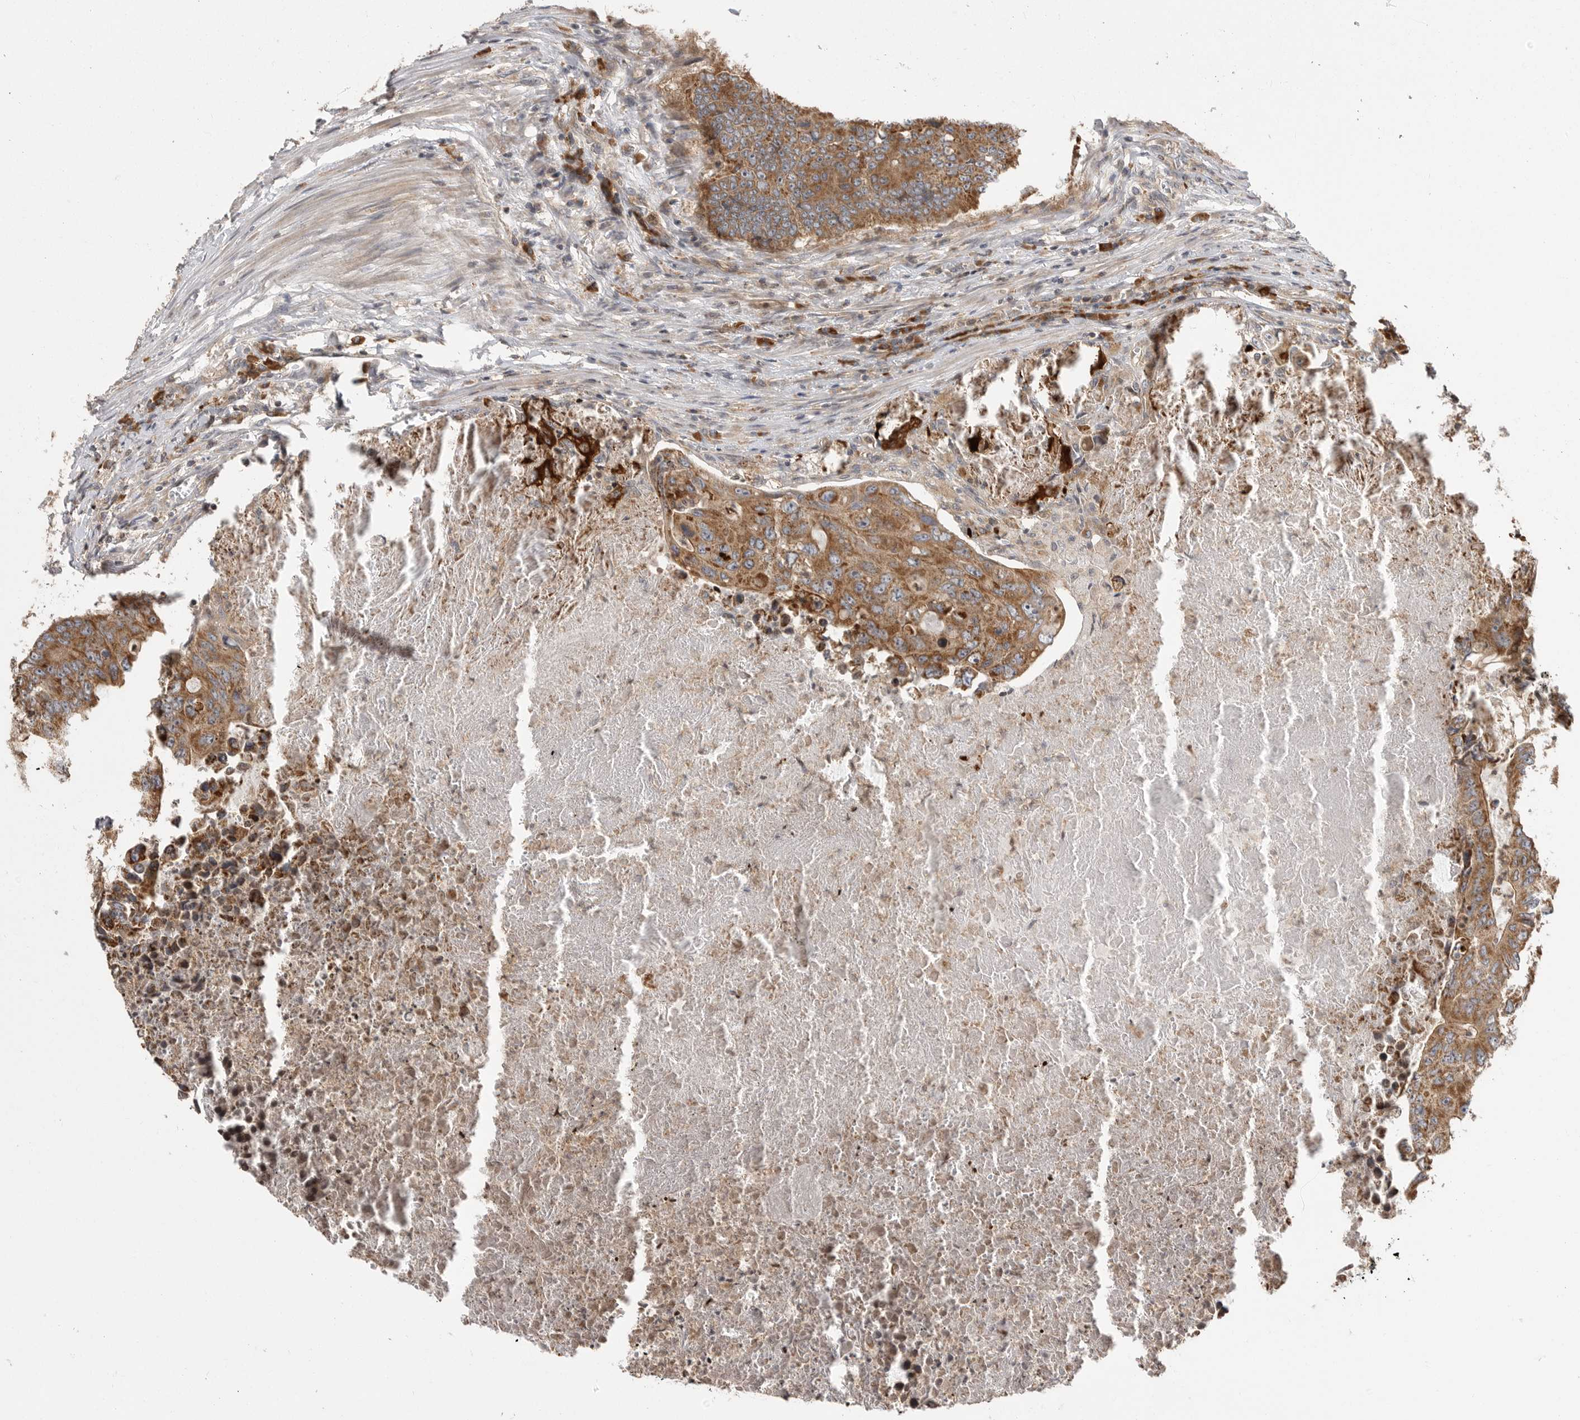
{"staining": {"intensity": "moderate", "quantity": ">75%", "location": "cytoplasmic/membranous"}, "tissue": "colorectal cancer", "cell_type": "Tumor cells", "image_type": "cancer", "snomed": [{"axis": "morphology", "description": "Adenocarcinoma, NOS"}, {"axis": "topography", "description": "Colon"}], "caption": "Protein staining of colorectal cancer (adenocarcinoma) tissue displays moderate cytoplasmic/membranous expression in about >75% of tumor cells.", "gene": "OXR1", "patient": {"sex": "male", "age": 87}}